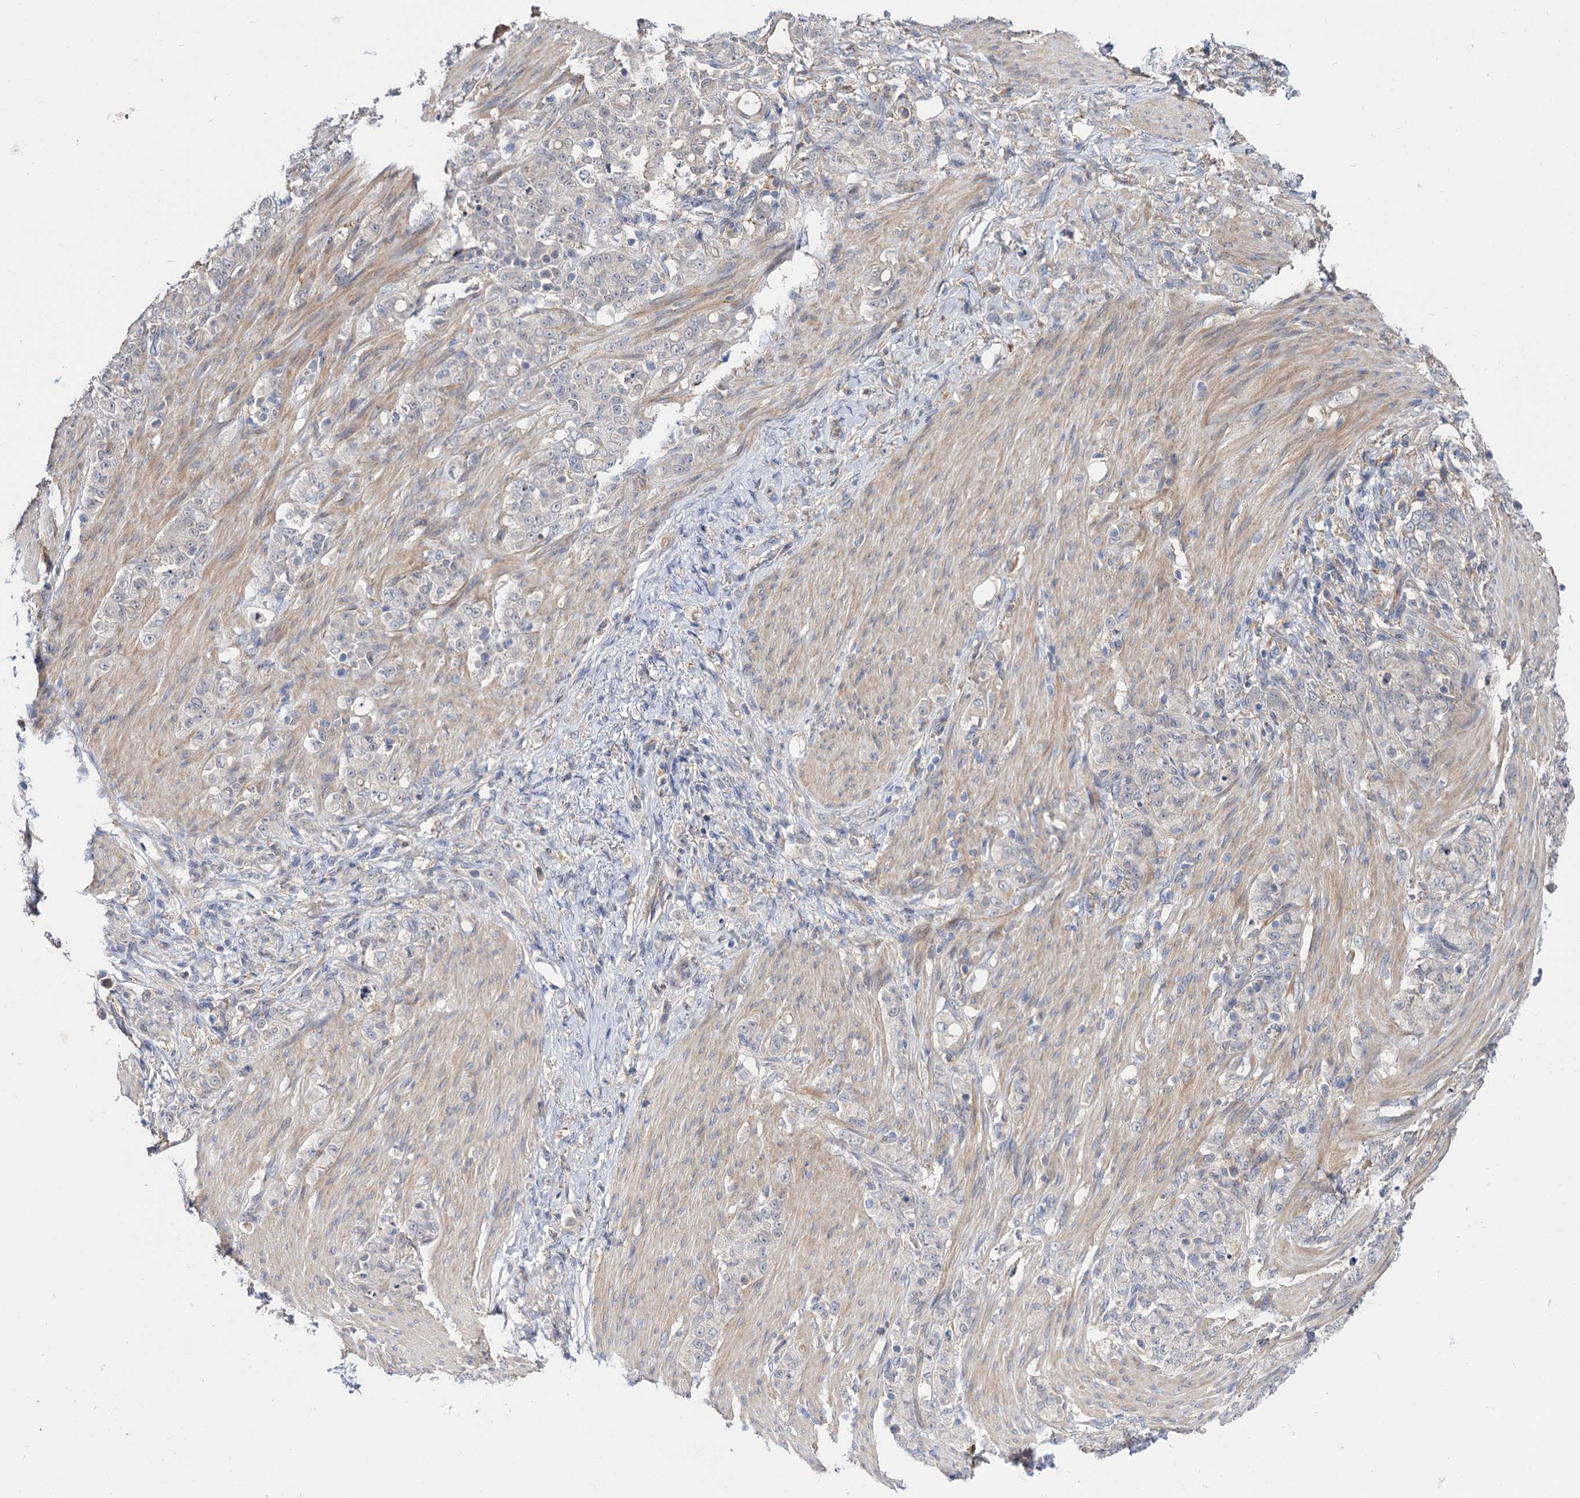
{"staining": {"intensity": "negative", "quantity": "none", "location": "none"}, "tissue": "stomach cancer", "cell_type": "Tumor cells", "image_type": "cancer", "snomed": [{"axis": "morphology", "description": "Adenocarcinoma, NOS"}, {"axis": "topography", "description": "Stomach"}], "caption": "Immunohistochemical staining of stomach adenocarcinoma exhibits no significant positivity in tumor cells.", "gene": "NEK10", "patient": {"sex": "female", "age": 79}}